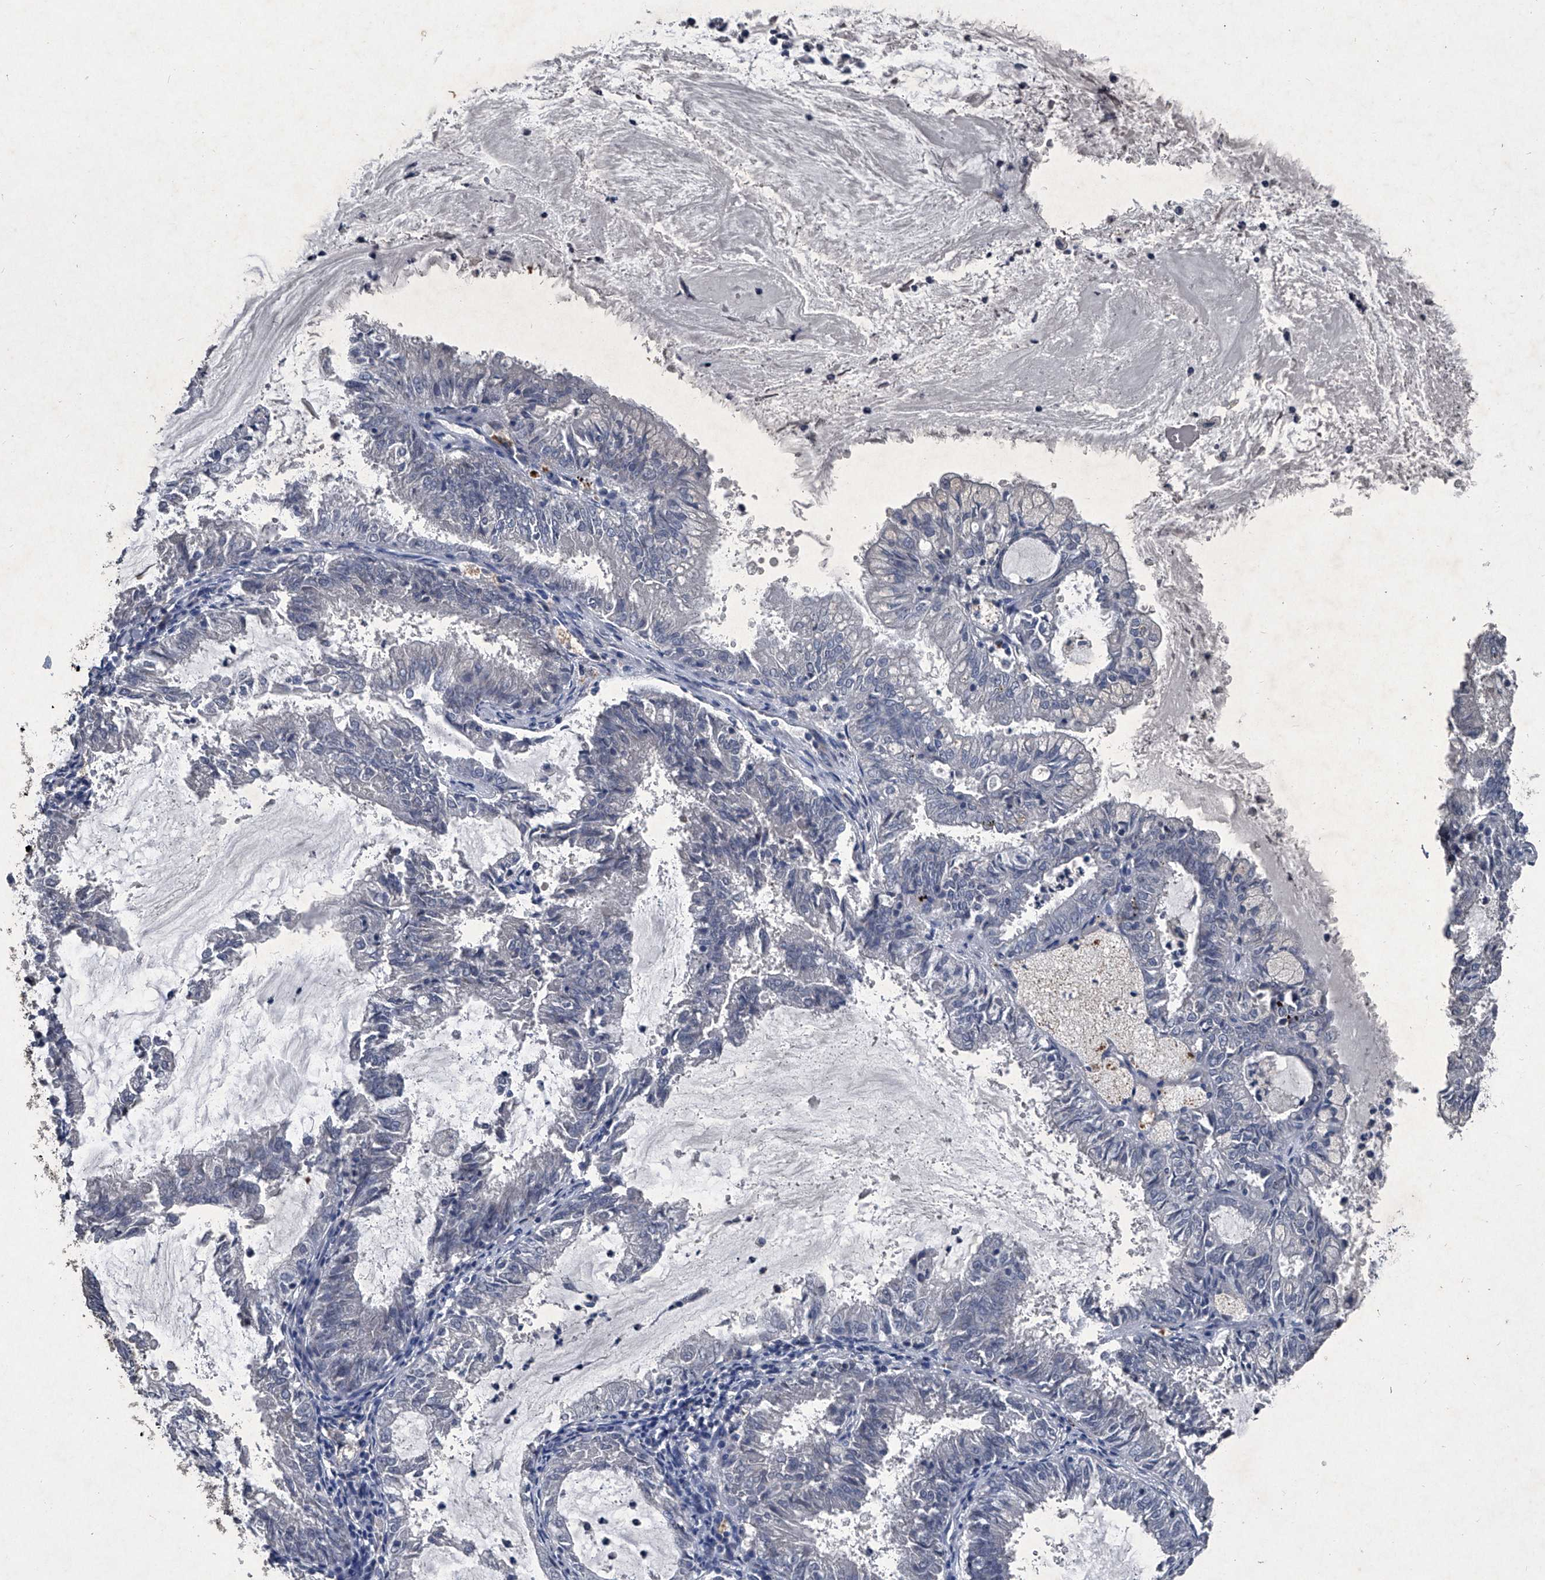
{"staining": {"intensity": "negative", "quantity": "none", "location": "none"}, "tissue": "endometrial cancer", "cell_type": "Tumor cells", "image_type": "cancer", "snomed": [{"axis": "morphology", "description": "Adenocarcinoma, NOS"}, {"axis": "topography", "description": "Endometrium"}], "caption": "Protein analysis of endometrial adenocarcinoma displays no significant expression in tumor cells.", "gene": "MAPKAP1", "patient": {"sex": "female", "age": 57}}